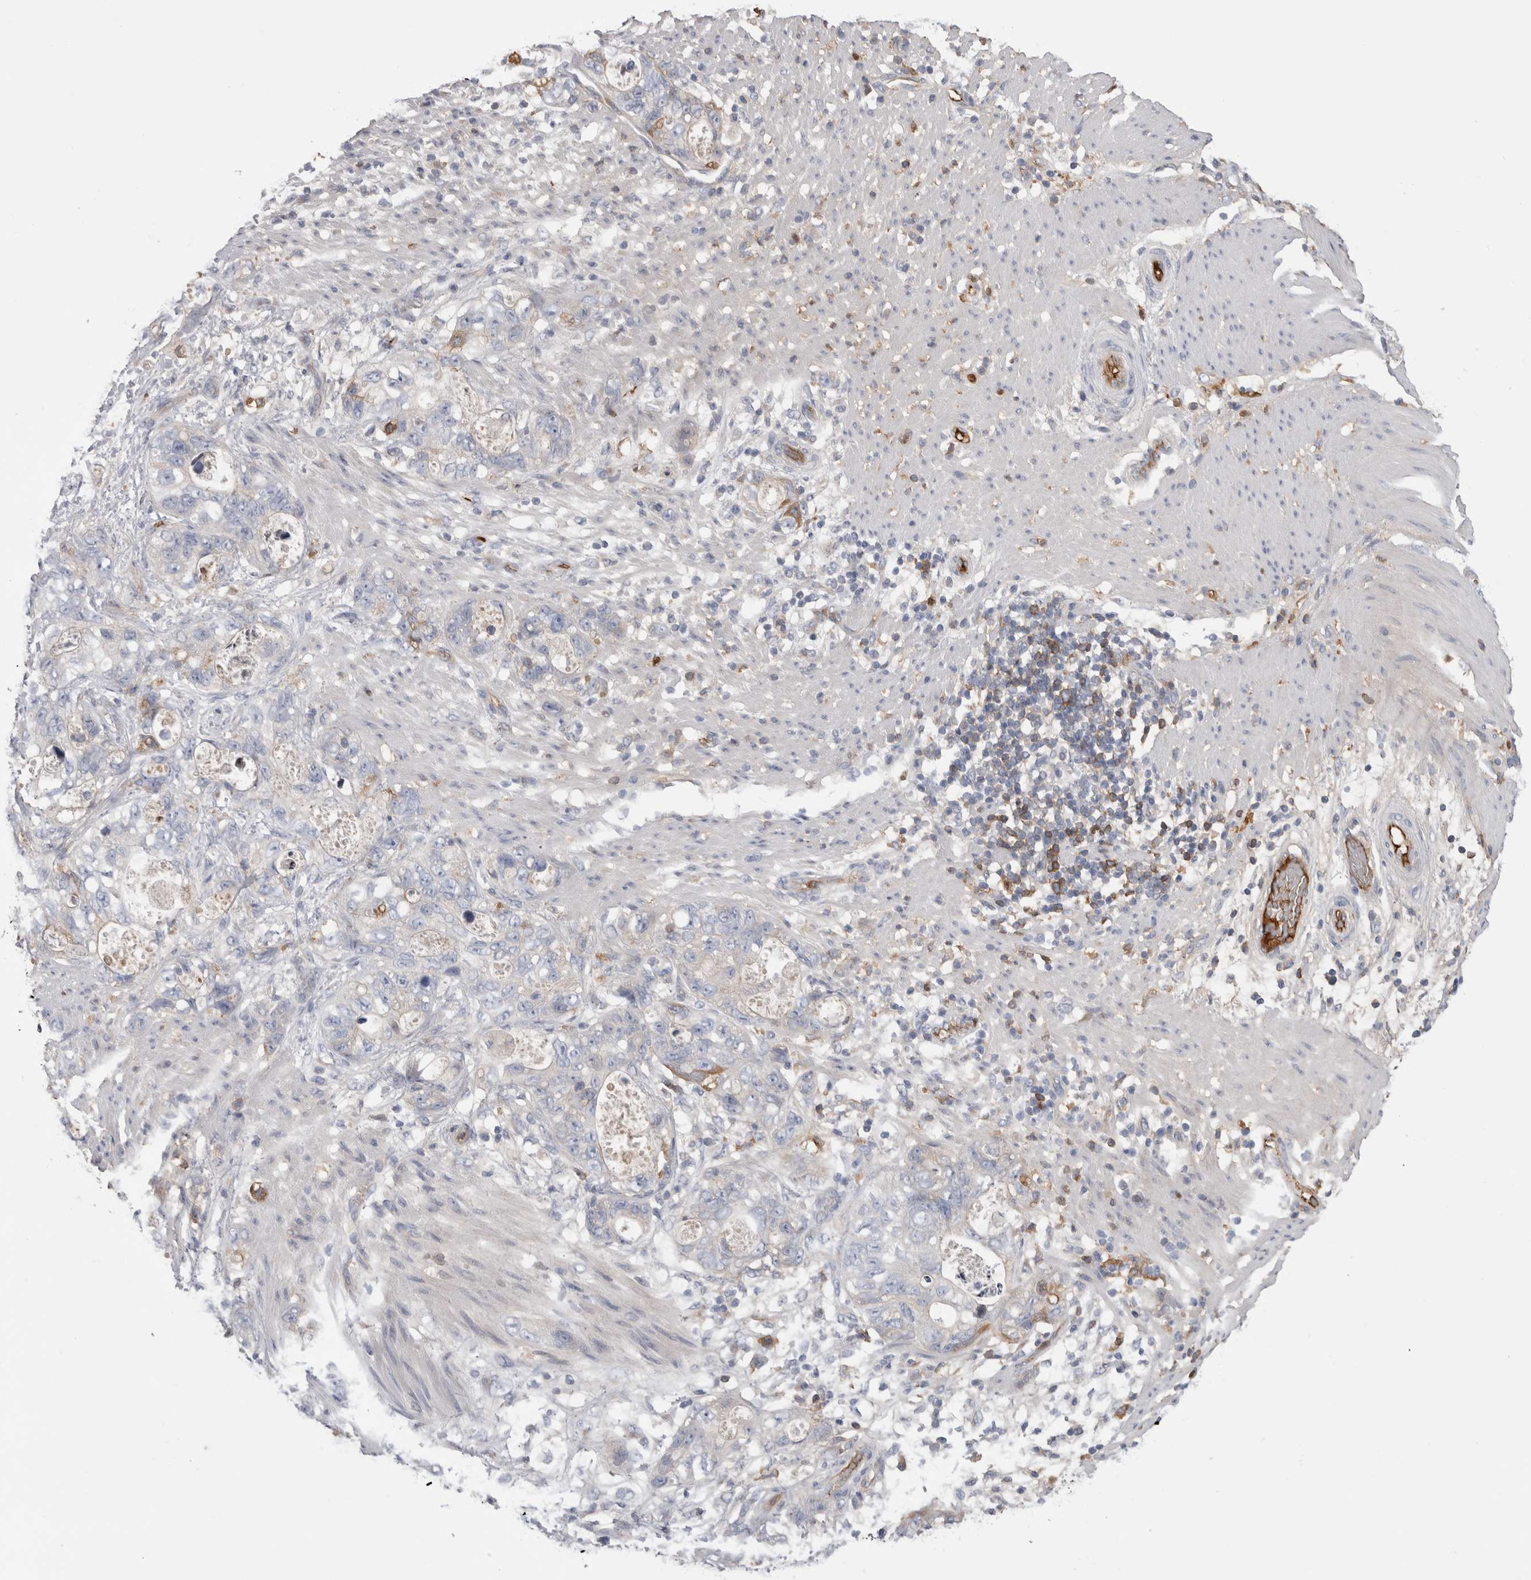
{"staining": {"intensity": "negative", "quantity": "none", "location": "none"}, "tissue": "stomach cancer", "cell_type": "Tumor cells", "image_type": "cancer", "snomed": [{"axis": "morphology", "description": "Normal tissue, NOS"}, {"axis": "morphology", "description": "Adenocarcinoma, NOS"}, {"axis": "topography", "description": "Stomach"}], "caption": "A histopathology image of stomach cancer (adenocarcinoma) stained for a protein reveals no brown staining in tumor cells. (DAB (3,3'-diaminobenzidine) IHC visualized using brightfield microscopy, high magnification).", "gene": "TBCE", "patient": {"sex": "female", "age": 89}}